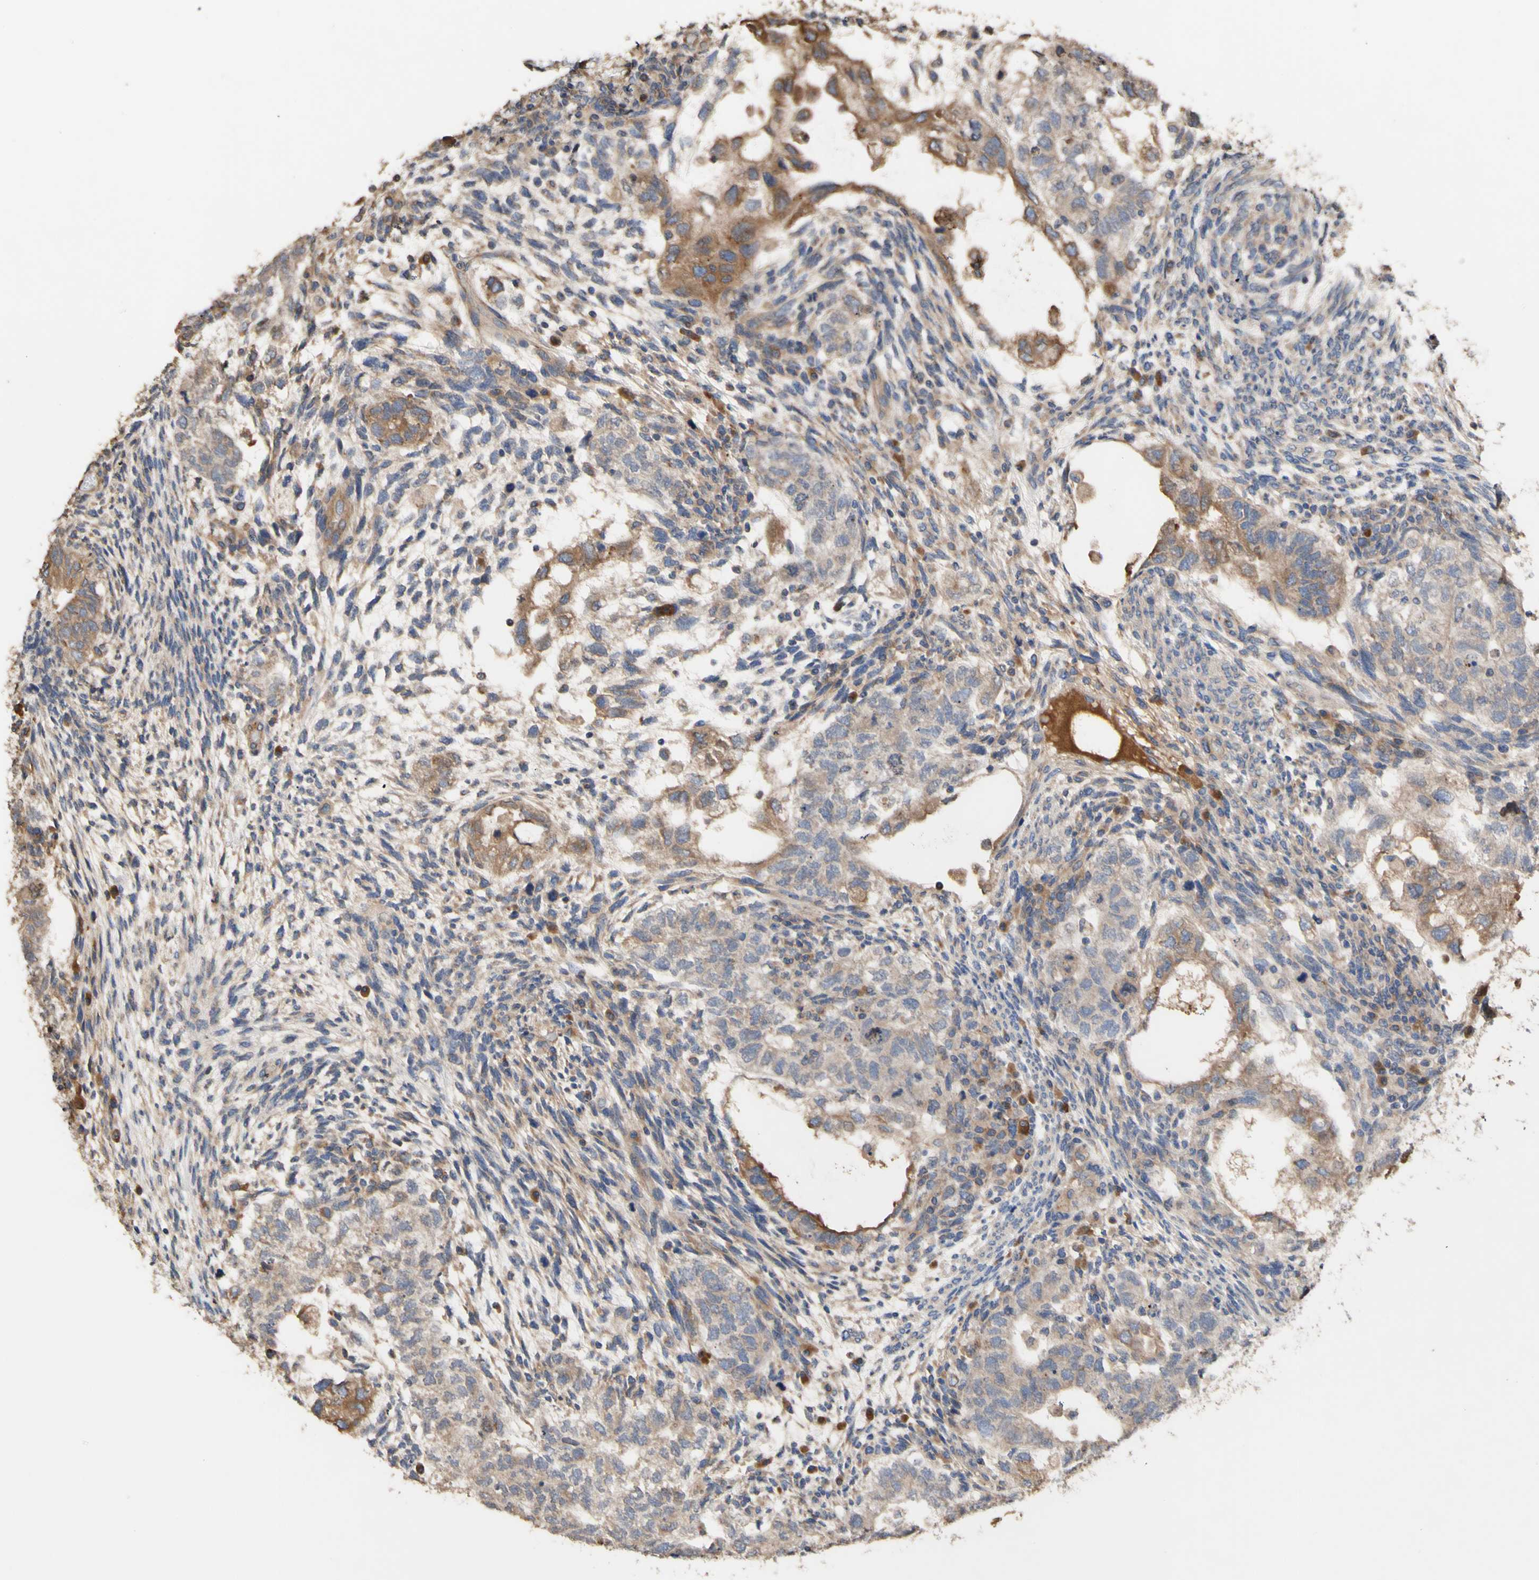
{"staining": {"intensity": "weak", "quantity": ">75%", "location": "cytoplasmic/membranous"}, "tissue": "testis cancer", "cell_type": "Tumor cells", "image_type": "cancer", "snomed": [{"axis": "morphology", "description": "Normal tissue, NOS"}, {"axis": "morphology", "description": "Carcinoma, Embryonal, NOS"}, {"axis": "topography", "description": "Testis"}], "caption": "Brown immunohistochemical staining in embryonal carcinoma (testis) shows weak cytoplasmic/membranous expression in about >75% of tumor cells.", "gene": "NECTIN3", "patient": {"sex": "male", "age": 36}}